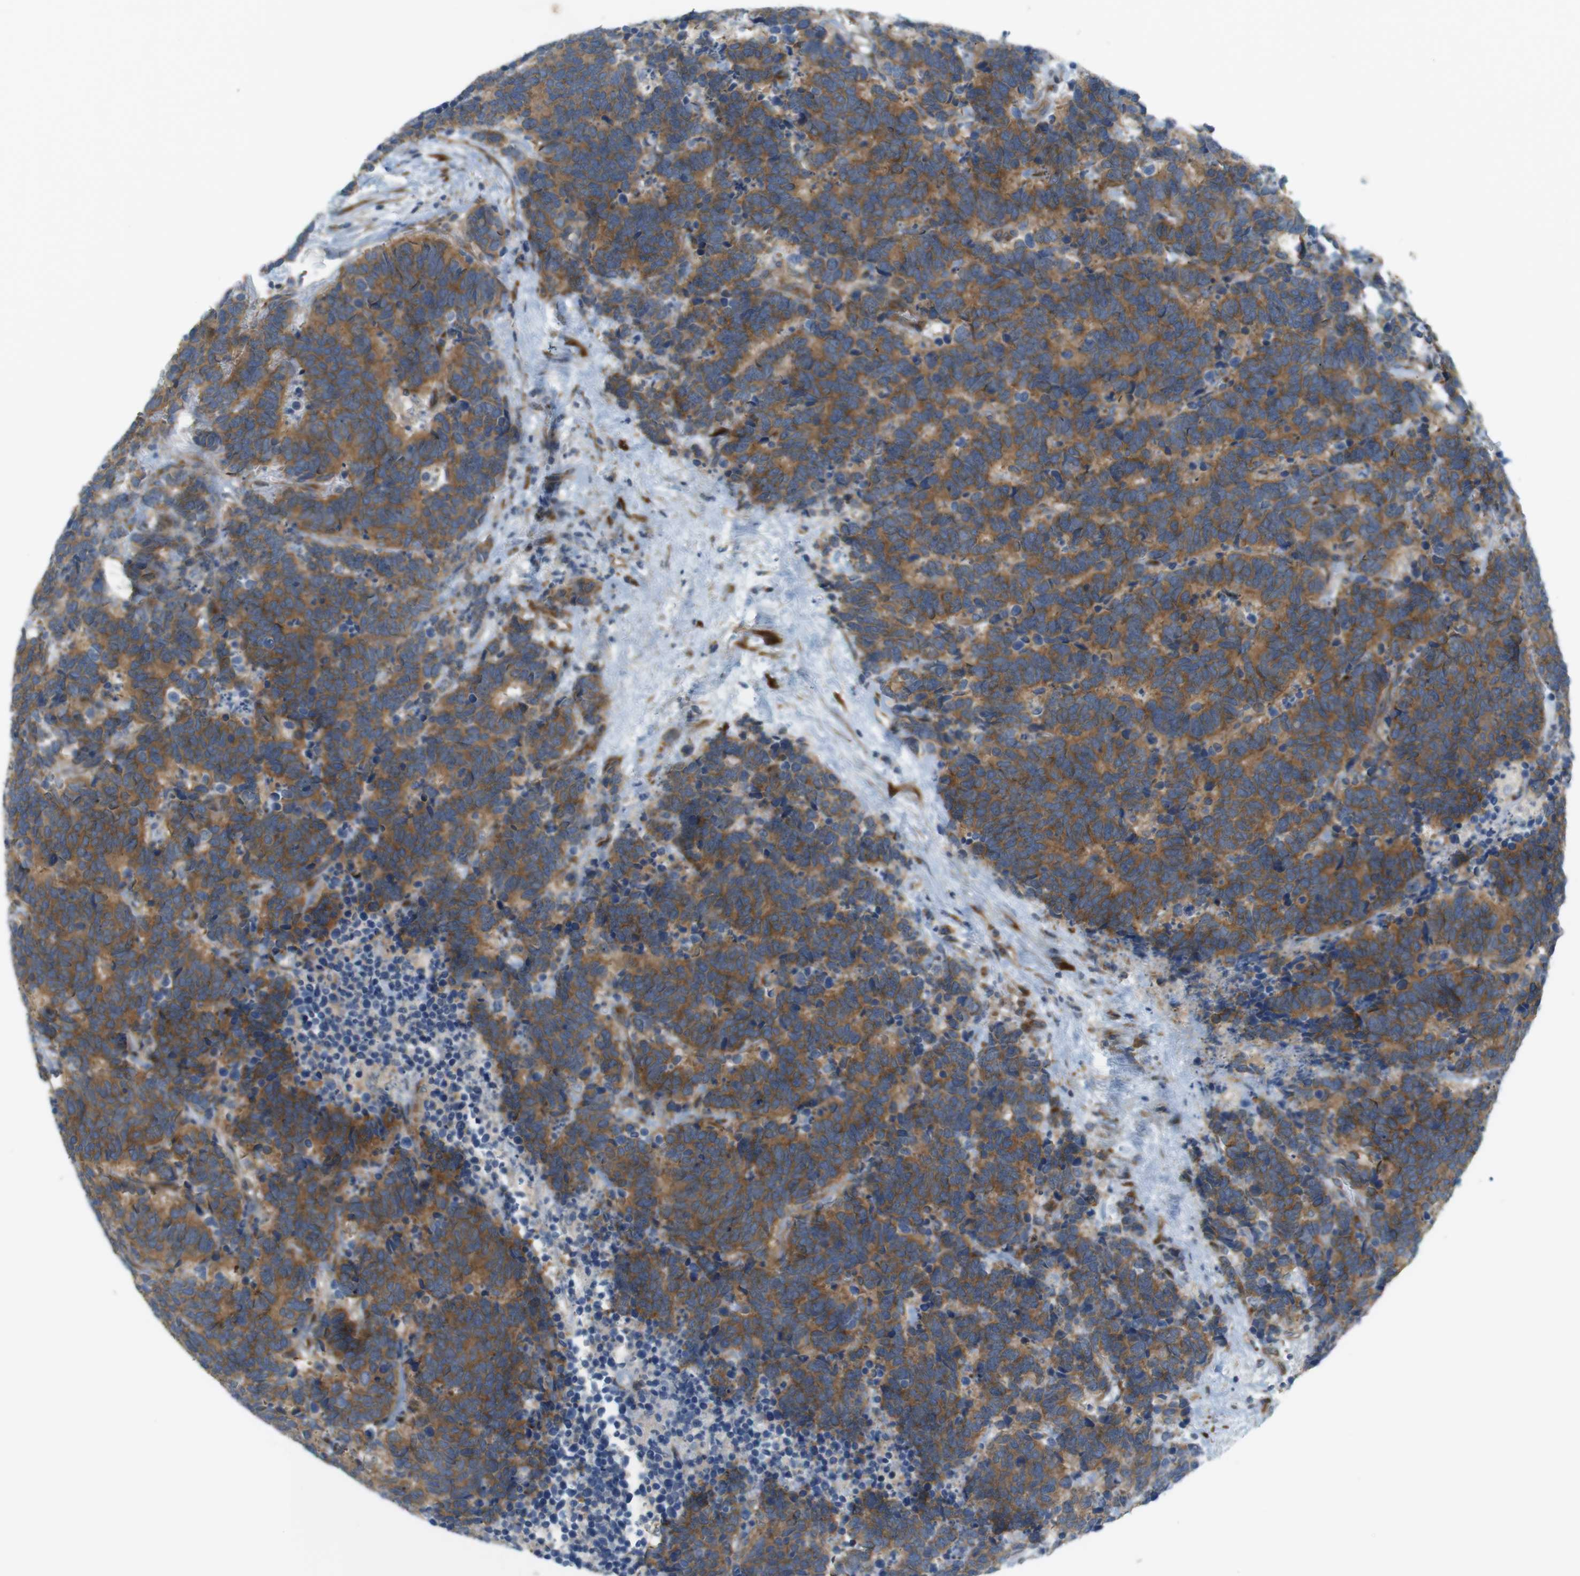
{"staining": {"intensity": "moderate", "quantity": ">75%", "location": "cytoplasmic/membranous"}, "tissue": "carcinoid", "cell_type": "Tumor cells", "image_type": "cancer", "snomed": [{"axis": "morphology", "description": "Carcinoma, NOS"}, {"axis": "morphology", "description": "Carcinoid, malignant, NOS"}, {"axis": "topography", "description": "Urinary bladder"}], "caption": "Carcinoid stained with IHC reveals moderate cytoplasmic/membranous positivity in approximately >75% of tumor cells. The staining was performed using DAB (3,3'-diaminobenzidine) to visualize the protein expression in brown, while the nuclei were stained in blue with hematoxylin (Magnification: 20x).", "gene": "GJC3", "patient": {"sex": "male", "age": 57}}